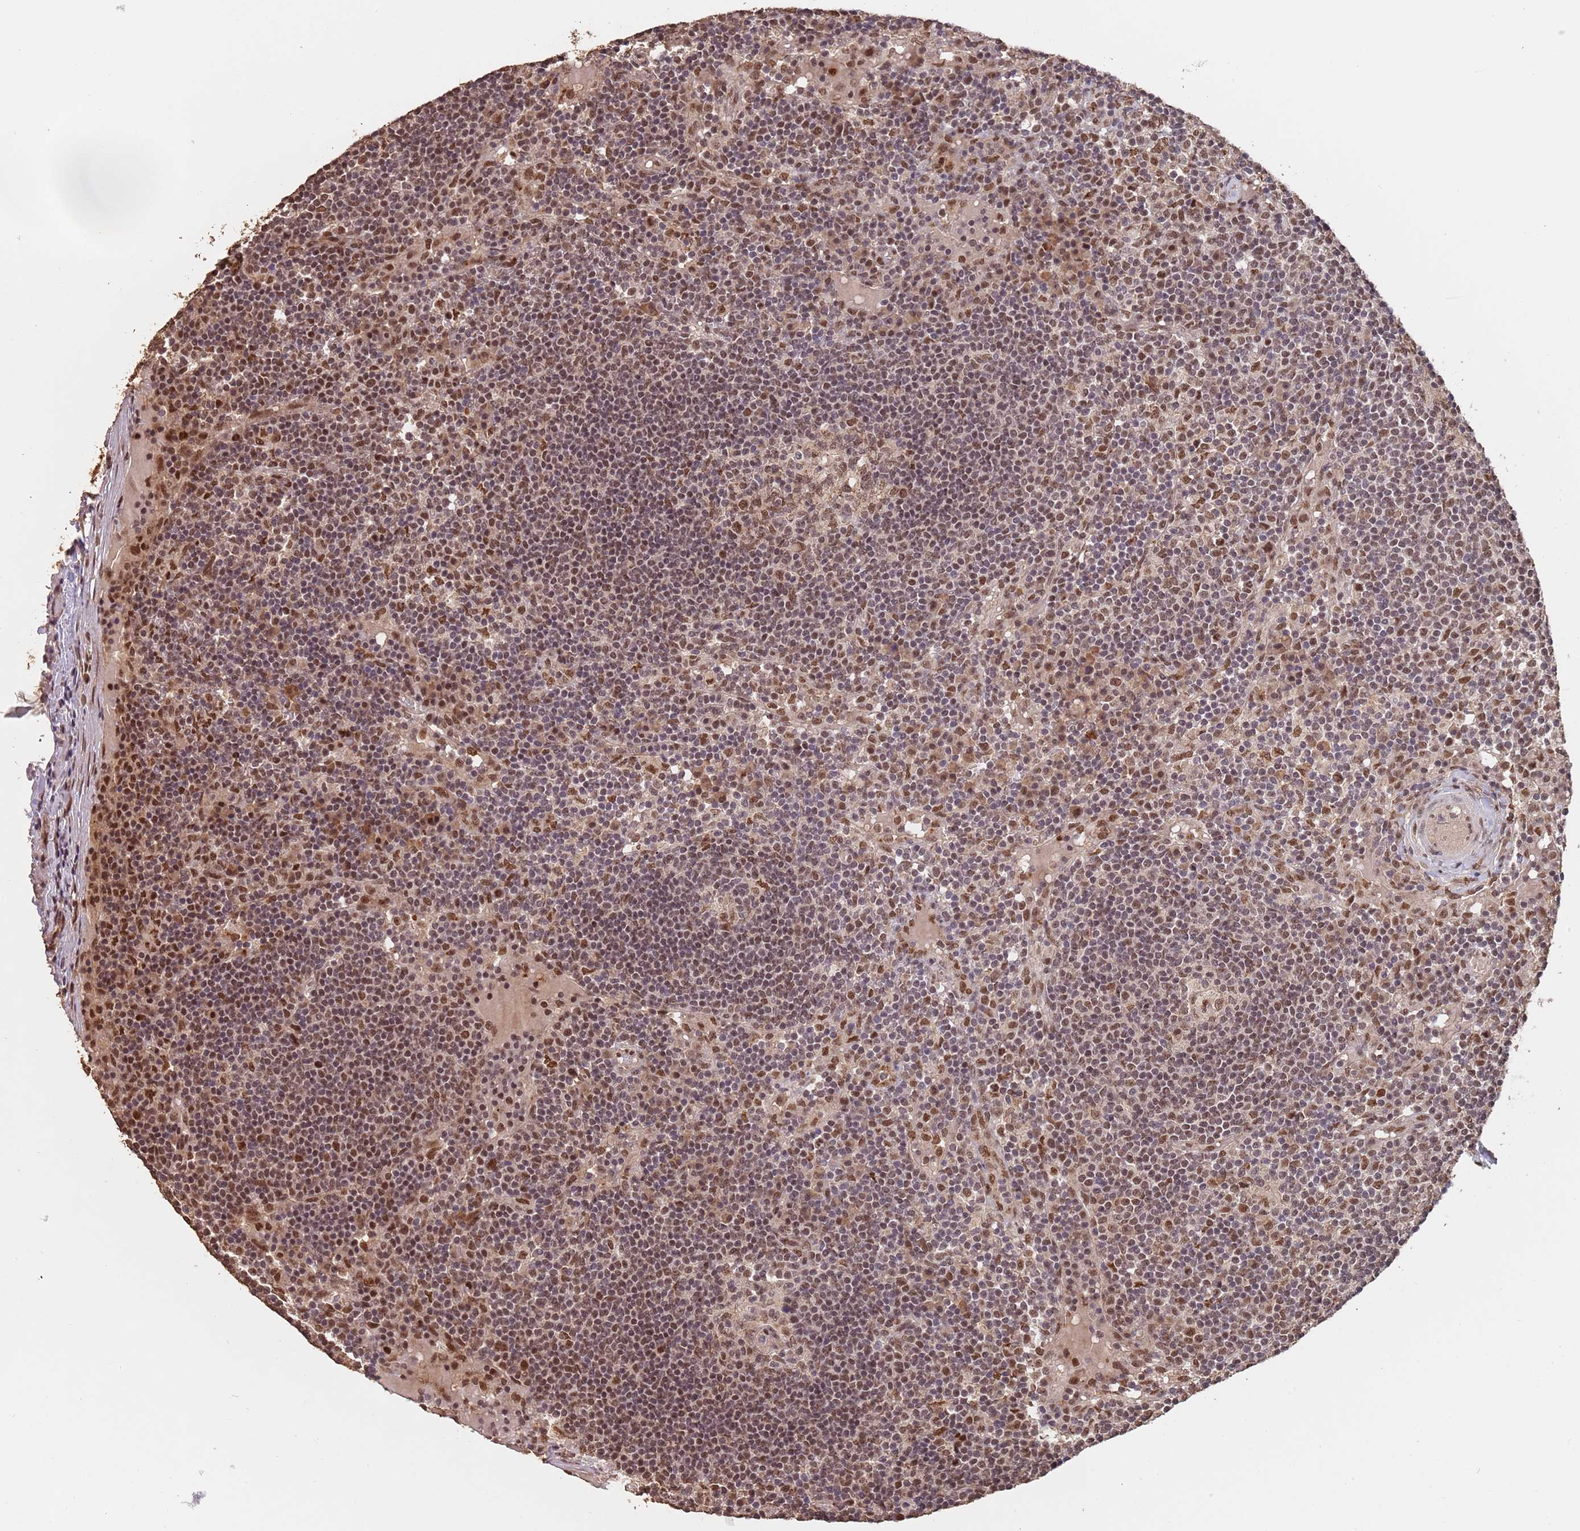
{"staining": {"intensity": "moderate", "quantity": ">75%", "location": "nuclear"}, "tissue": "lymph node", "cell_type": "Germinal center cells", "image_type": "normal", "snomed": [{"axis": "morphology", "description": "Normal tissue, NOS"}, {"axis": "topography", "description": "Lymph node"}], "caption": "Immunohistochemistry (IHC) photomicrograph of normal lymph node: lymph node stained using immunohistochemistry (IHC) exhibits medium levels of moderate protein expression localized specifically in the nuclear of germinal center cells, appearing as a nuclear brown color.", "gene": "RFXANK", "patient": {"sex": "male", "age": 53}}